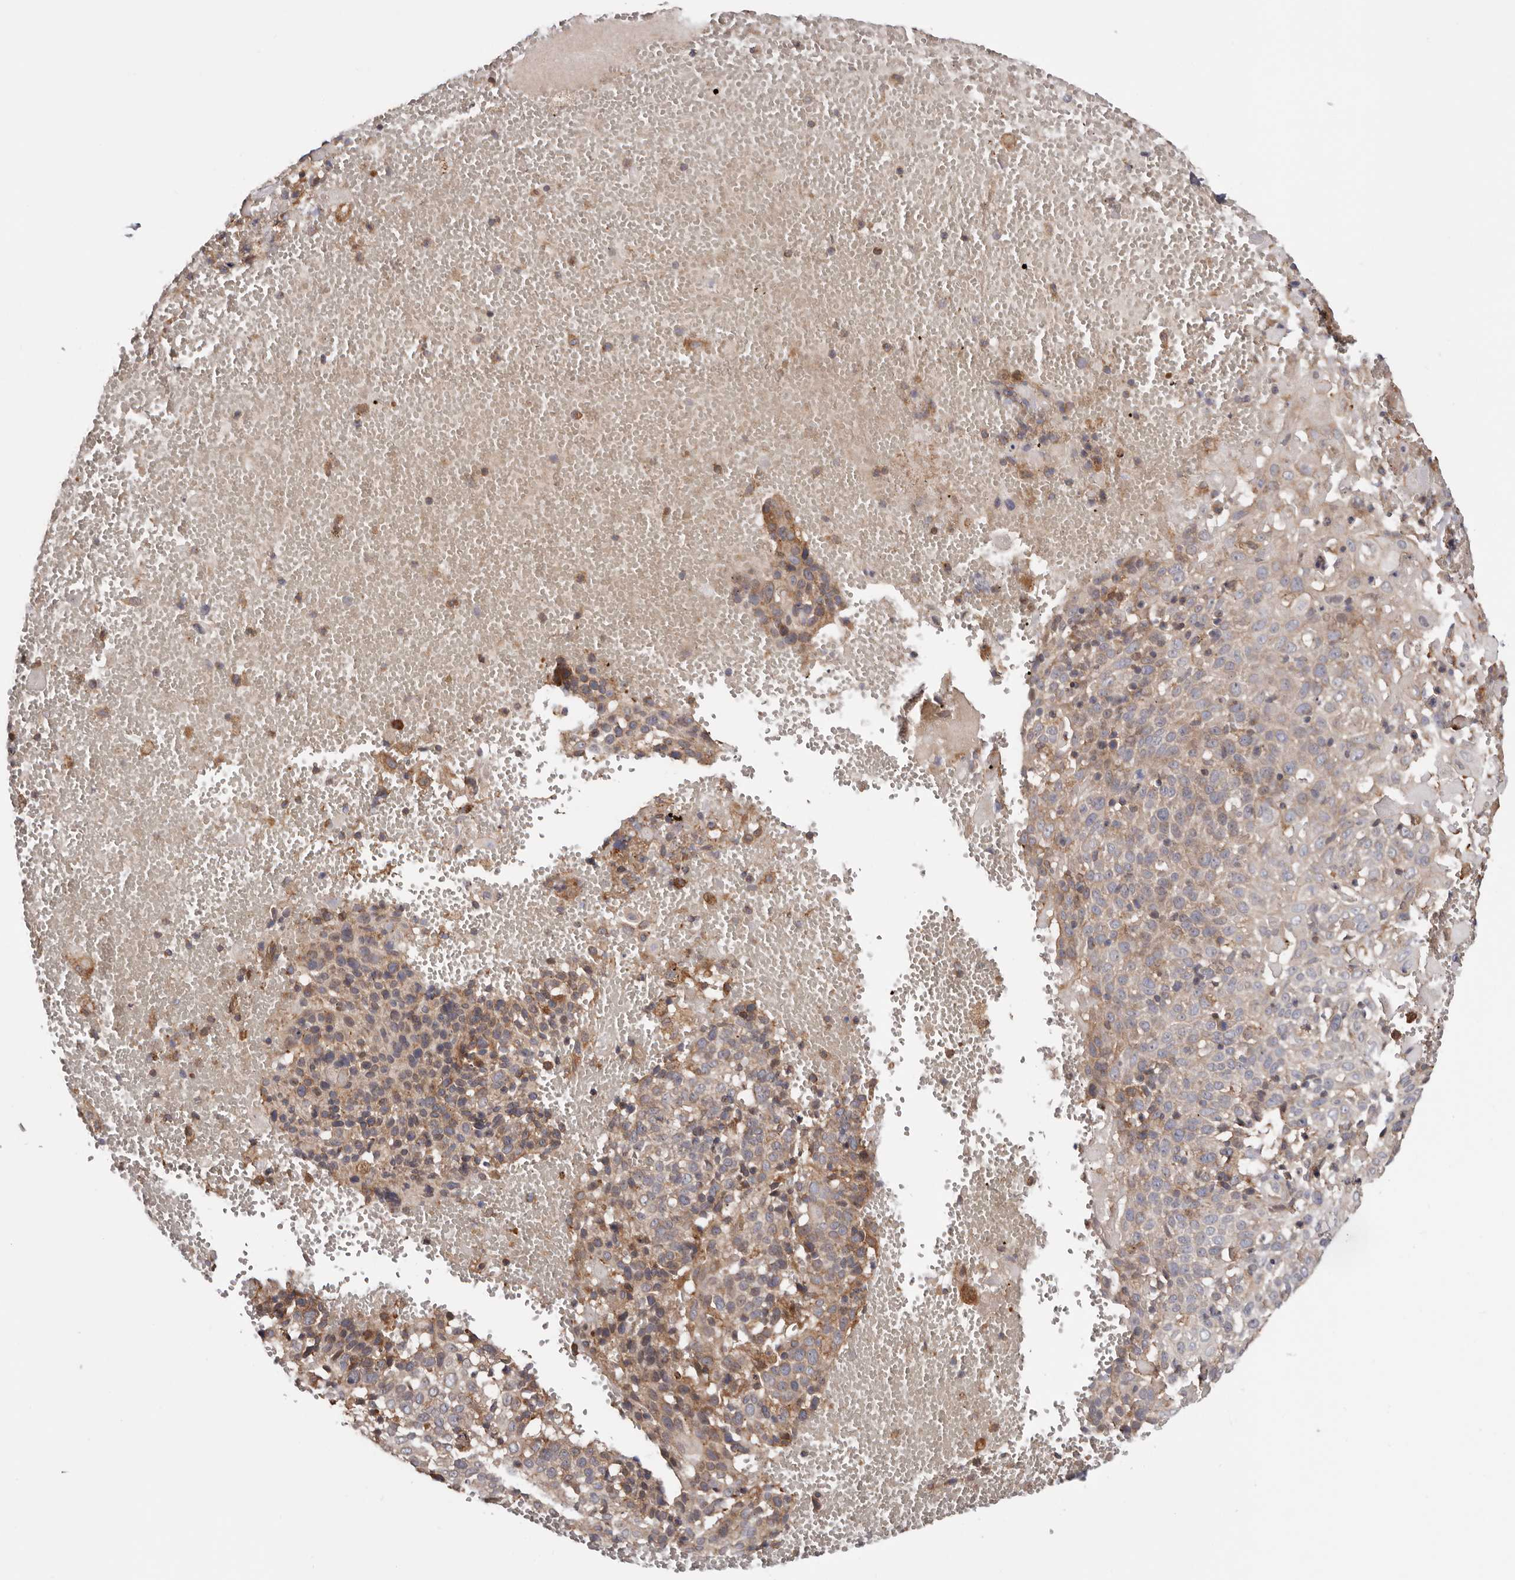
{"staining": {"intensity": "moderate", "quantity": "25%-75%", "location": "cytoplasmic/membranous"}, "tissue": "cervical cancer", "cell_type": "Tumor cells", "image_type": "cancer", "snomed": [{"axis": "morphology", "description": "Squamous cell carcinoma, NOS"}, {"axis": "topography", "description": "Cervix"}], "caption": "Immunohistochemistry (IHC) (DAB (3,3'-diaminobenzidine)) staining of human cervical squamous cell carcinoma reveals moderate cytoplasmic/membranous protein expression in about 25%-75% of tumor cells.", "gene": "TMUB1", "patient": {"sex": "female", "age": 74}}